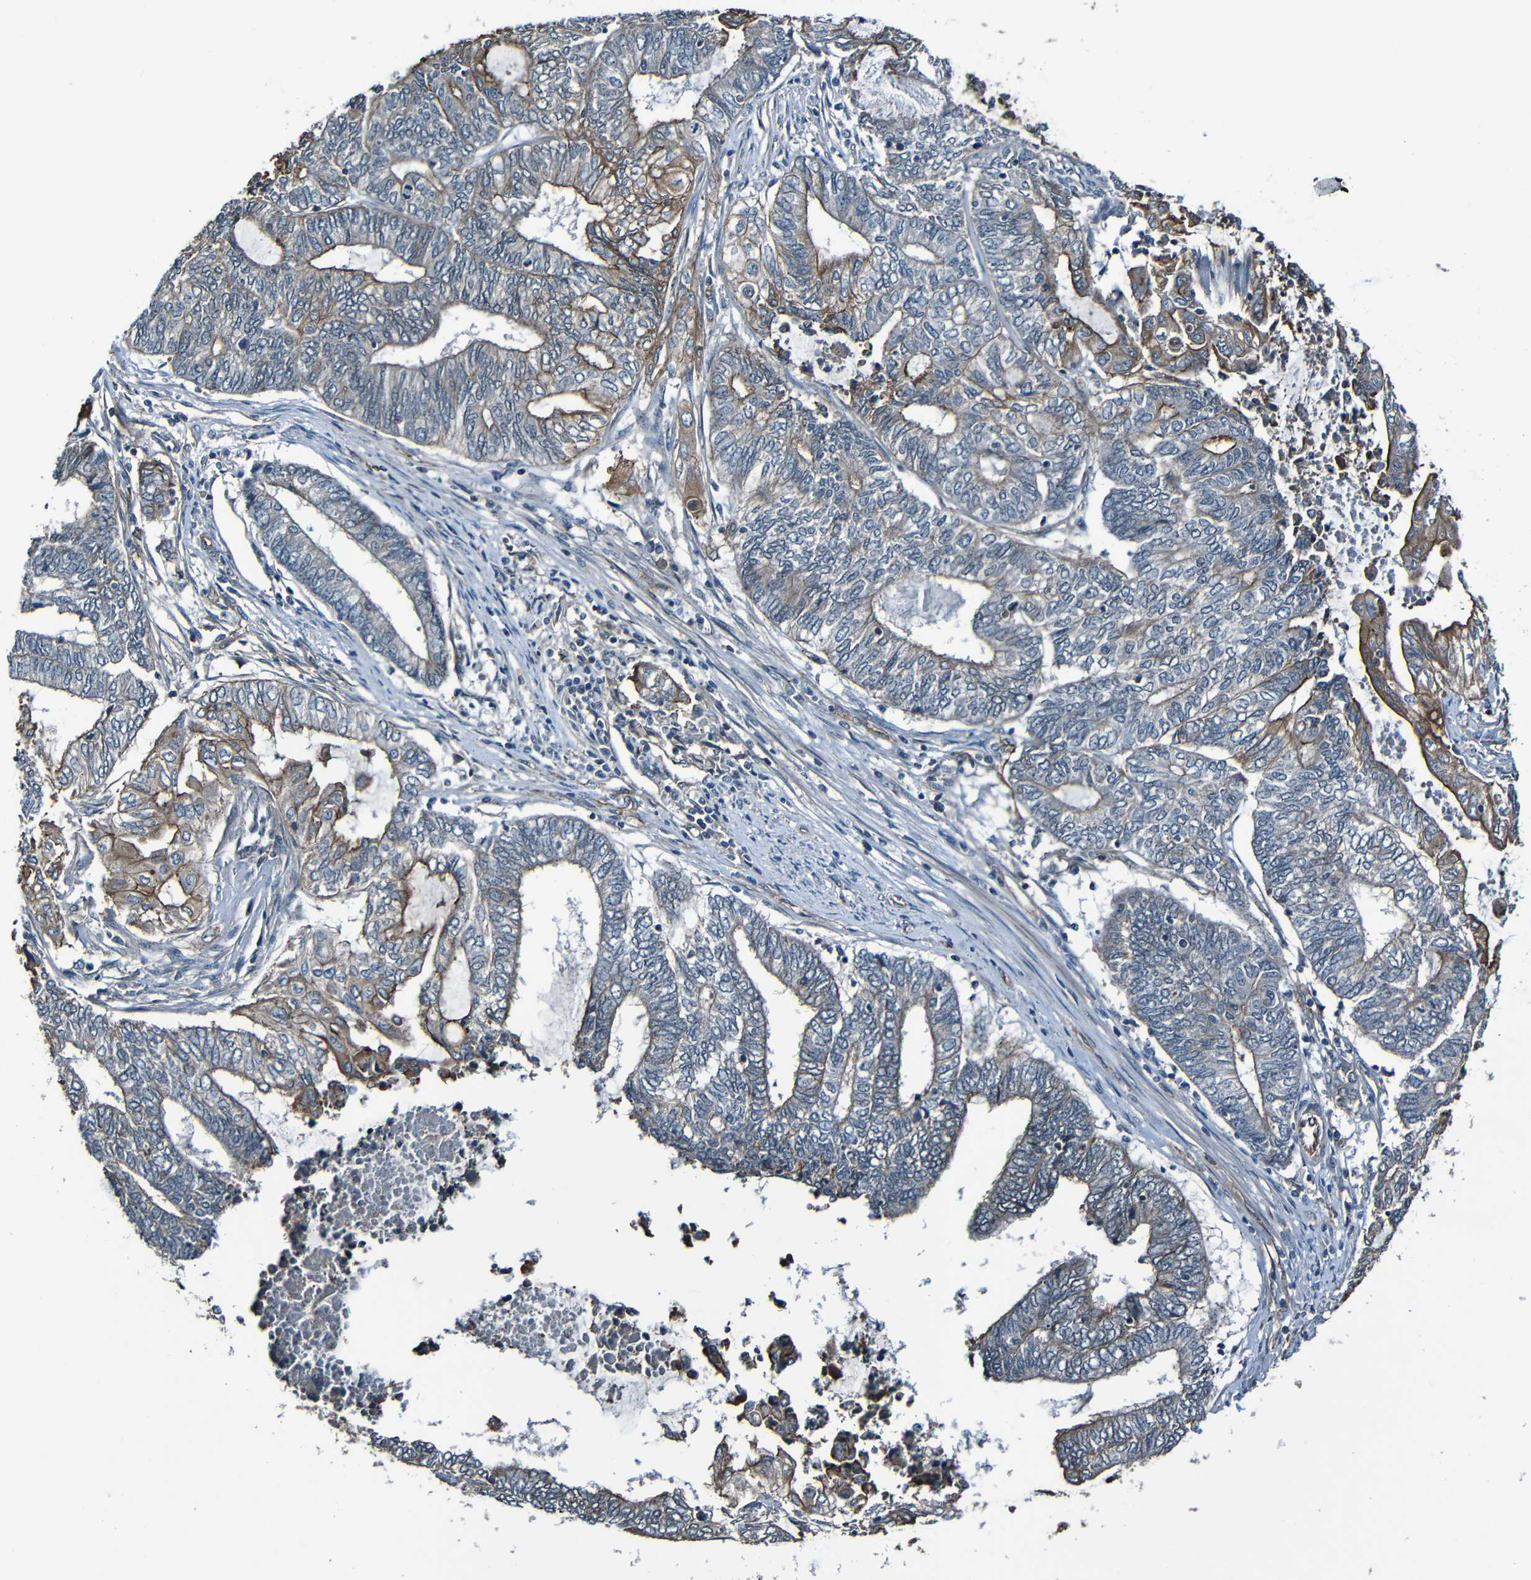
{"staining": {"intensity": "moderate", "quantity": "<25%", "location": "cytoplasmic/membranous"}, "tissue": "endometrial cancer", "cell_type": "Tumor cells", "image_type": "cancer", "snomed": [{"axis": "morphology", "description": "Adenocarcinoma, NOS"}, {"axis": "topography", "description": "Uterus"}, {"axis": "topography", "description": "Endometrium"}], "caption": "A brown stain shows moderate cytoplasmic/membranous staining of a protein in human endometrial cancer (adenocarcinoma) tumor cells. The protein is stained brown, and the nuclei are stained in blue (DAB (3,3'-diaminobenzidine) IHC with brightfield microscopy, high magnification).", "gene": "LGR5", "patient": {"sex": "female", "age": 70}}